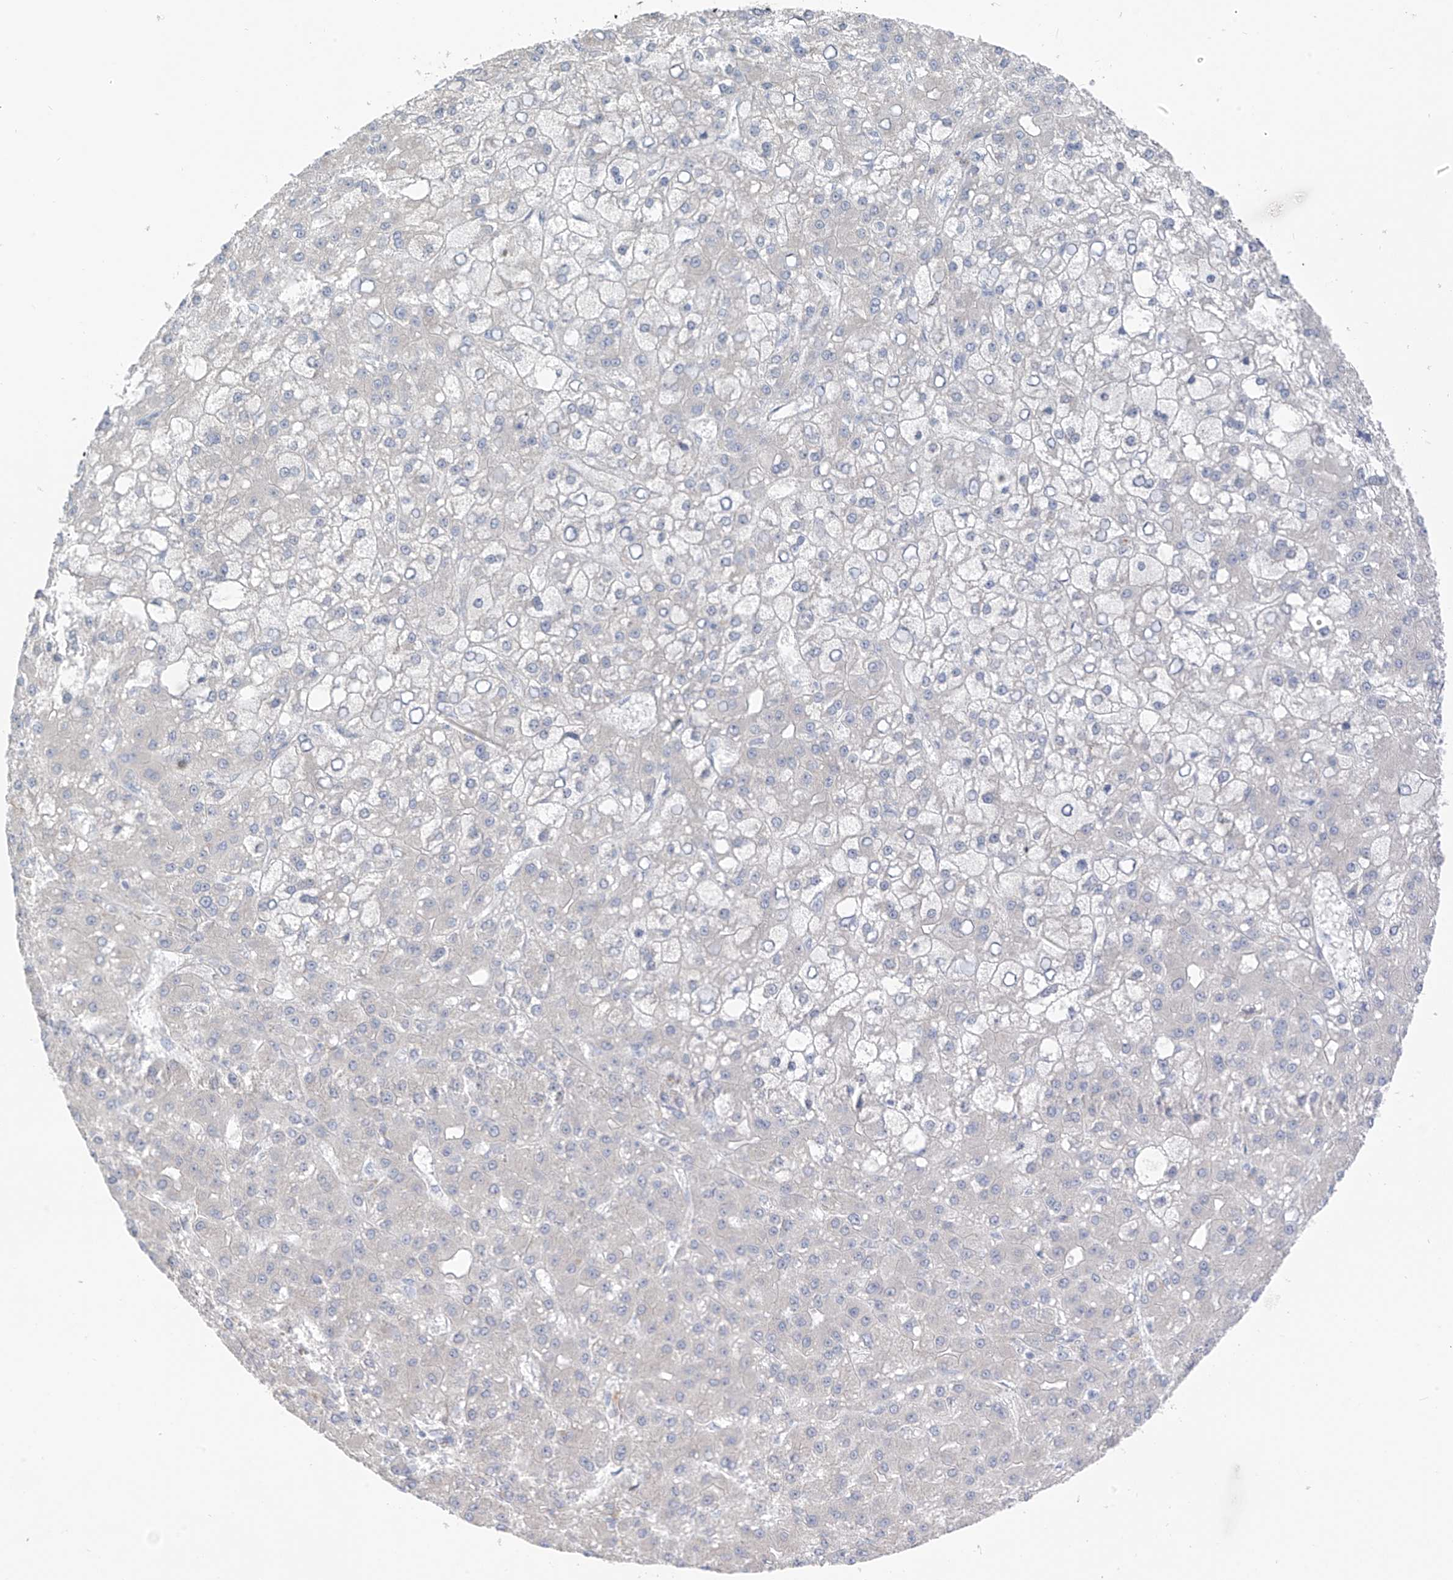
{"staining": {"intensity": "negative", "quantity": "none", "location": "none"}, "tissue": "liver cancer", "cell_type": "Tumor cells", "image_type": "cancer", "snomed": [{"axis": "morphology", "description": "Carcinoma, Hepatocellular, NOS"}, {"axis": "topography", "description": "Liver"}], "caption": "A high-resolution micrograph shows immunohistochemistry (IHC) staining of liver cancer, which demonstrates no significant positivity in tumor cells. (Stains: DAB (3,3'-diaminobenzidine) immunohistochemistry with hematoxylin counter stain, Microscopy: brightfield microscopy at high magnification).", "gene": "NALCN", "patient": {"sex": "male", "age": 67}}